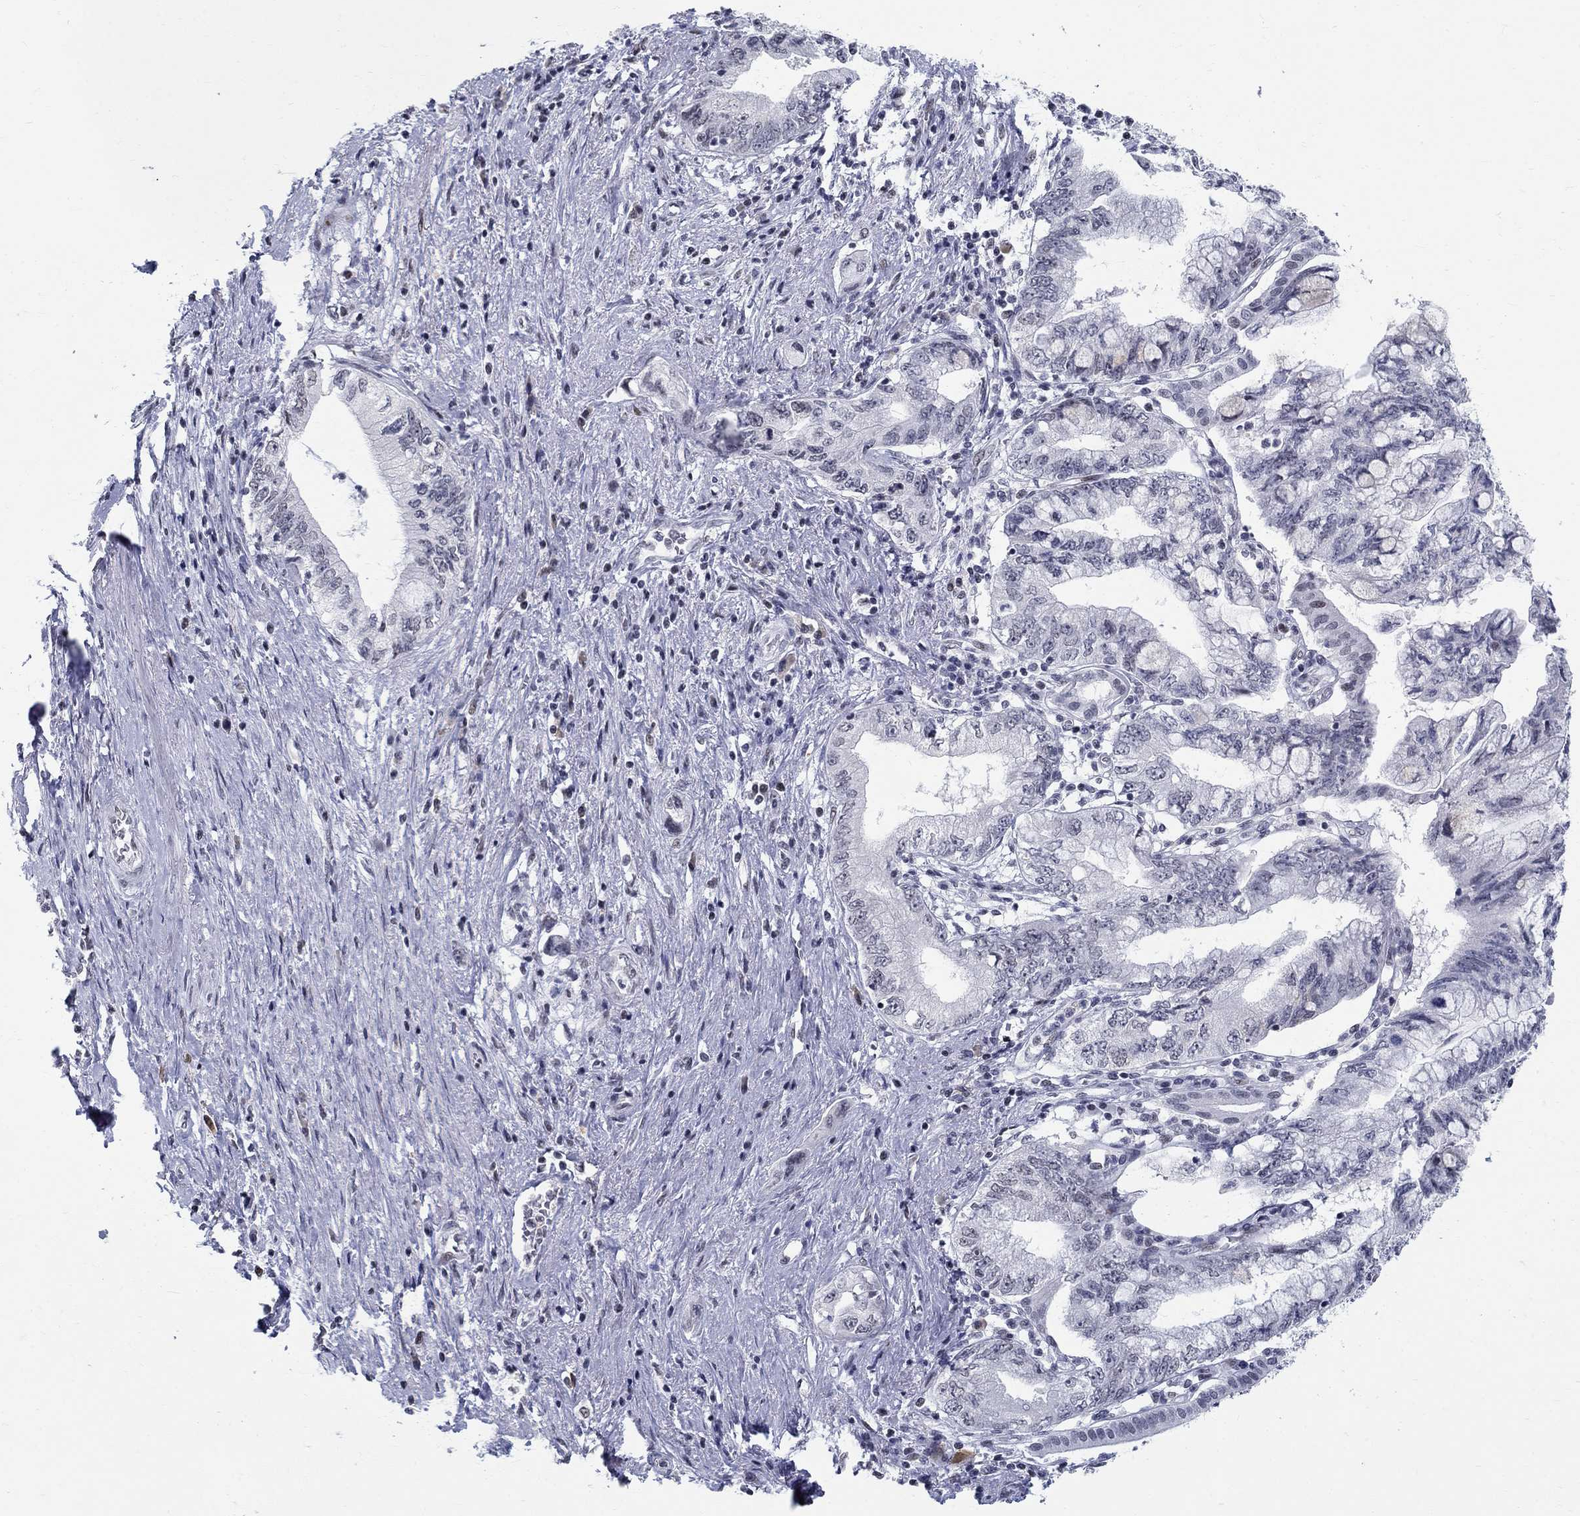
{"staining": {"intensity": "negative", "quantity": "none", "location": "none"}, "tissue": "pancreatic cancer", "cell_type": "Tumor cells", "image_type": "cancer", "snomed": [{"axis": "morphology", "description": "Adenocarcinoma, NOS"}, {"axis": "topography", "description": "Pancreas"}], "caption": "Immunohistochemistry (IHC) histopathology image of neoplastic tissue: human pancreatic cancer (adenocarcinoma) stained with DAB (3,3'-diaminobenzidine) demonstrates no significant protein staining in tumor cells.", "gene": "BHLHE22", "patient": {"sex": "female", "age": 73}}